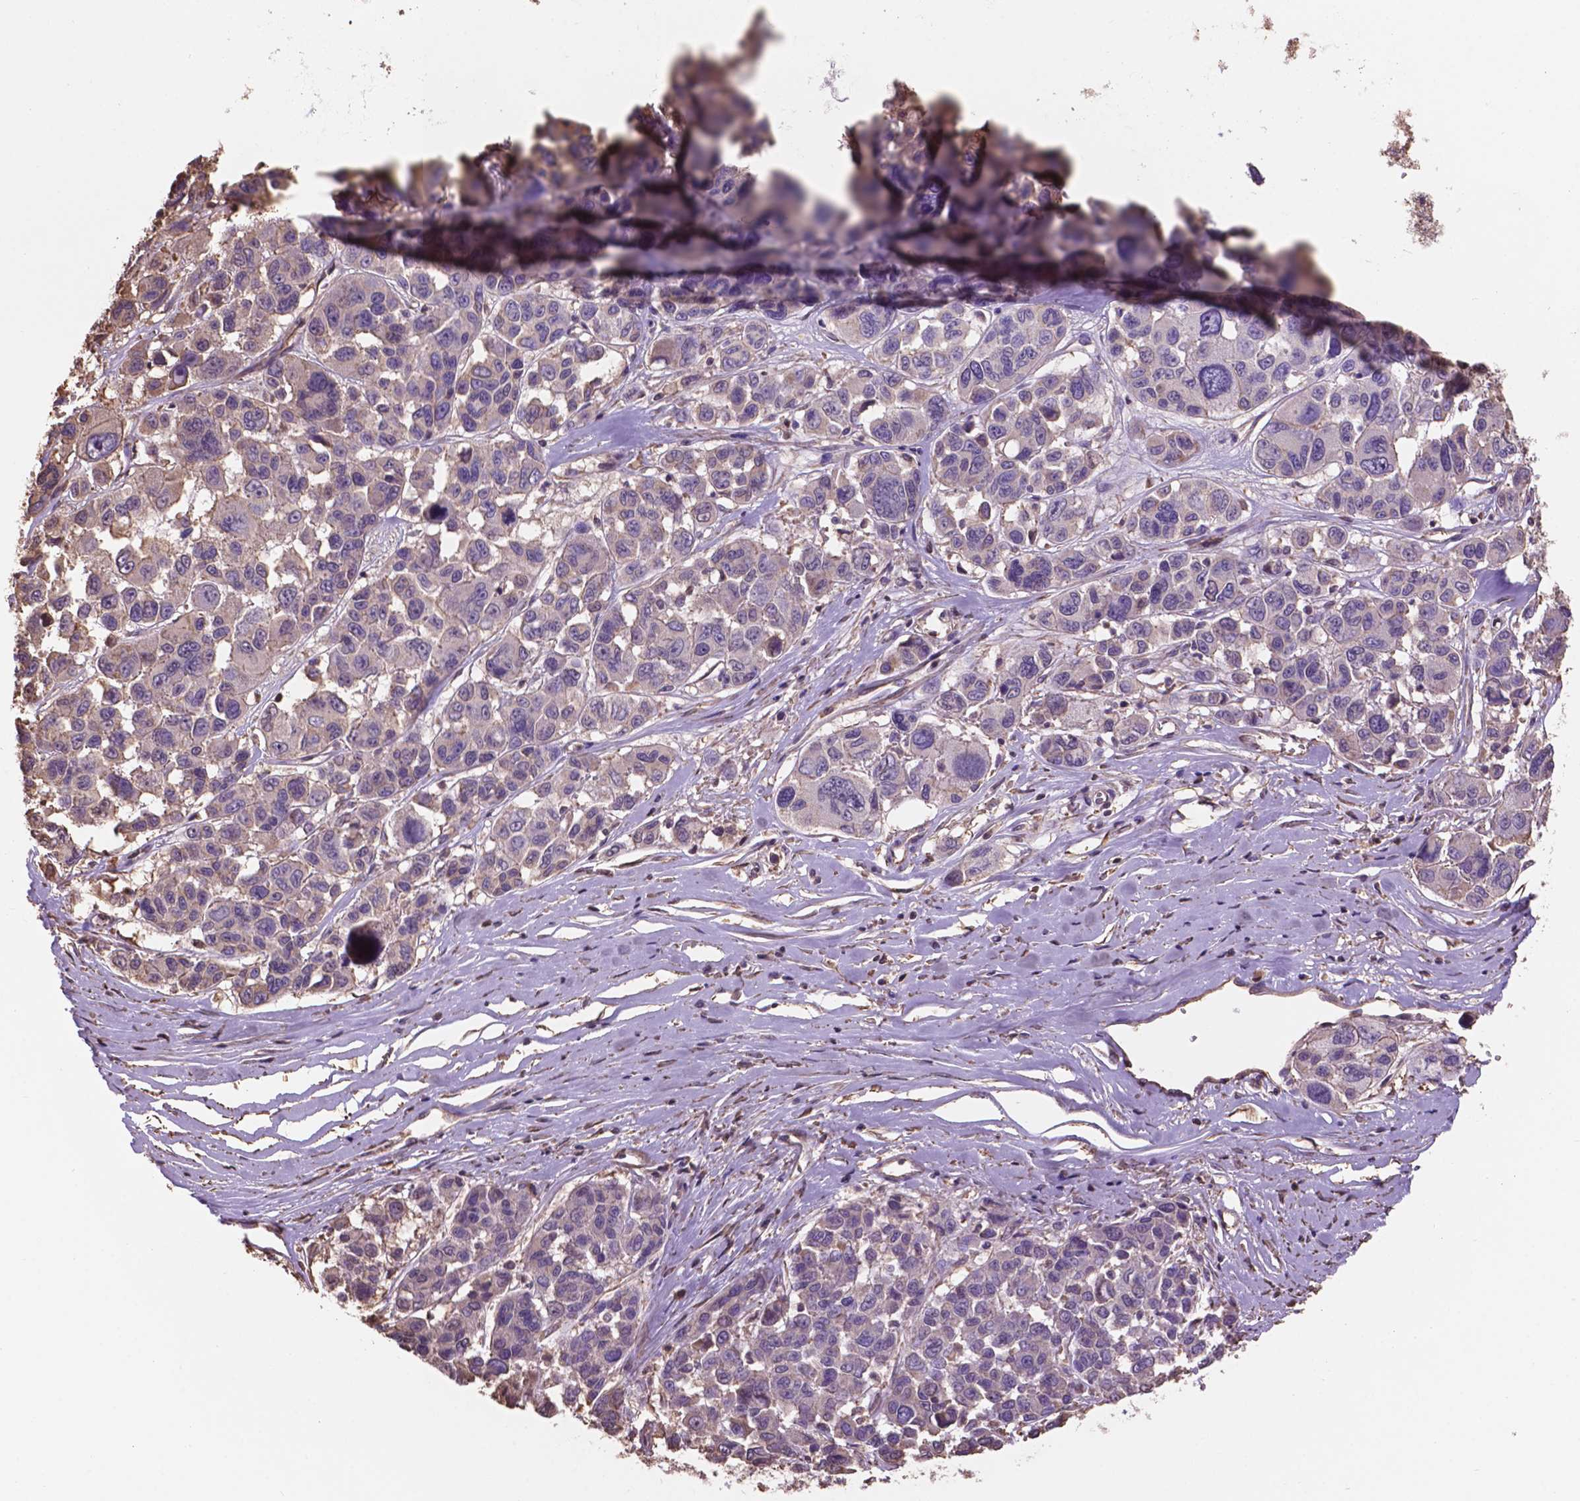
{"staining": {"intensity": "negative", "quantity": "none", "location": "none"}, "tissue": "melanoma", "cell_type": "Tumor cells", "image_type": "cancer", "snomed": [{"axis": "morphology", "description": "Malignant melanoma, NOS"}, {"axis": "topography", "description": "Skin"}], "caption": "Melanoma was stained to show a protein in brown. There is no significant expression in tumor cells.", "gene": "NIPA2", "patient": {"sex": "female", "age": 66}}